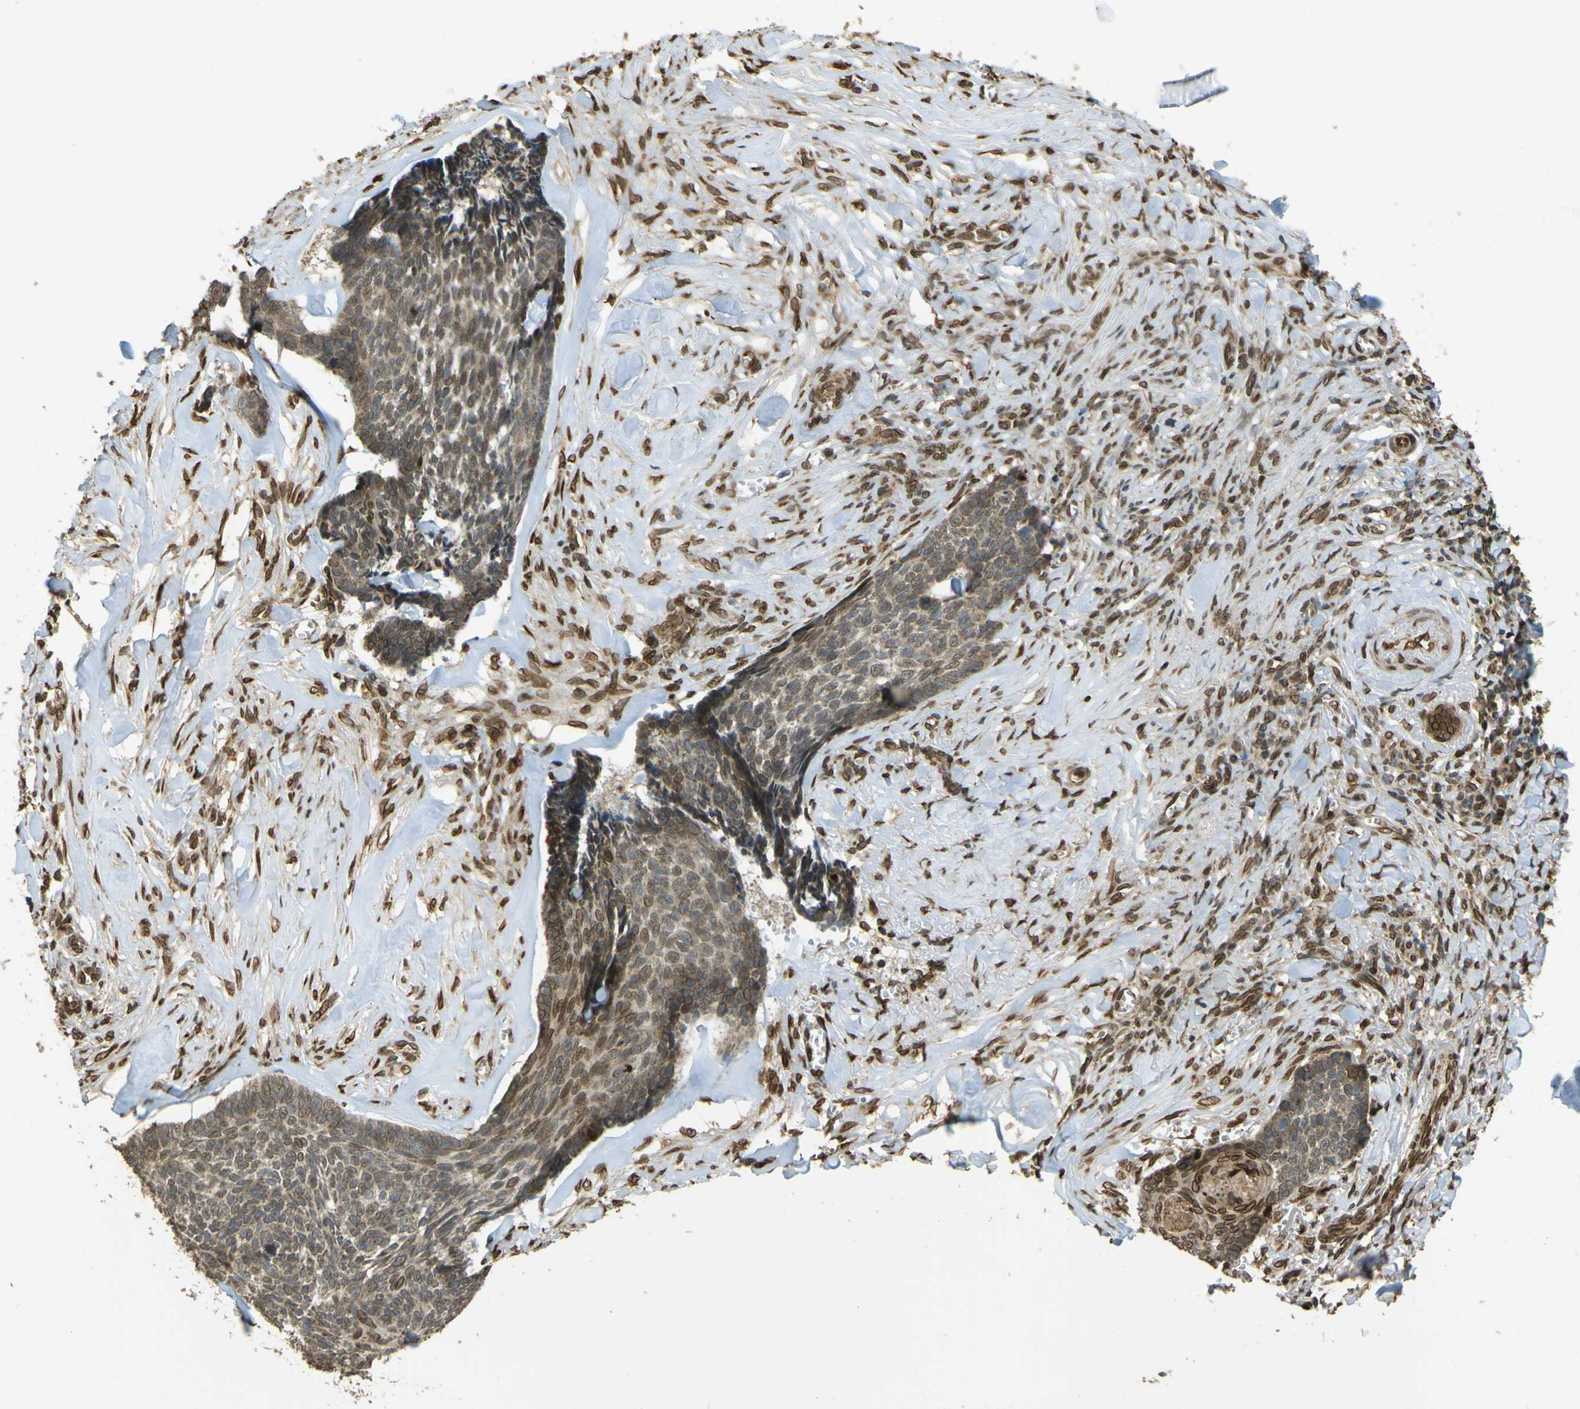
{"staining": {"intensity": "moderate", "quantity": ">75%", "location": "cytoplasmic/membranous,nuclear"}, "tissue": "skin cancer", "cell_type": "Tumor cells", "image_type": "cancer", "snomed": [{"axis": "morphology", "description": "Basal cell carcinoma"}, {"axis": "topography", "description": "Skin"}], "caption": "Skin basal cell carcinoma stained with a protein marker exhibits moderate staining in tumor cells.", "gene": "GALNT1", "patient": {"sex": "male", "age": 84}}